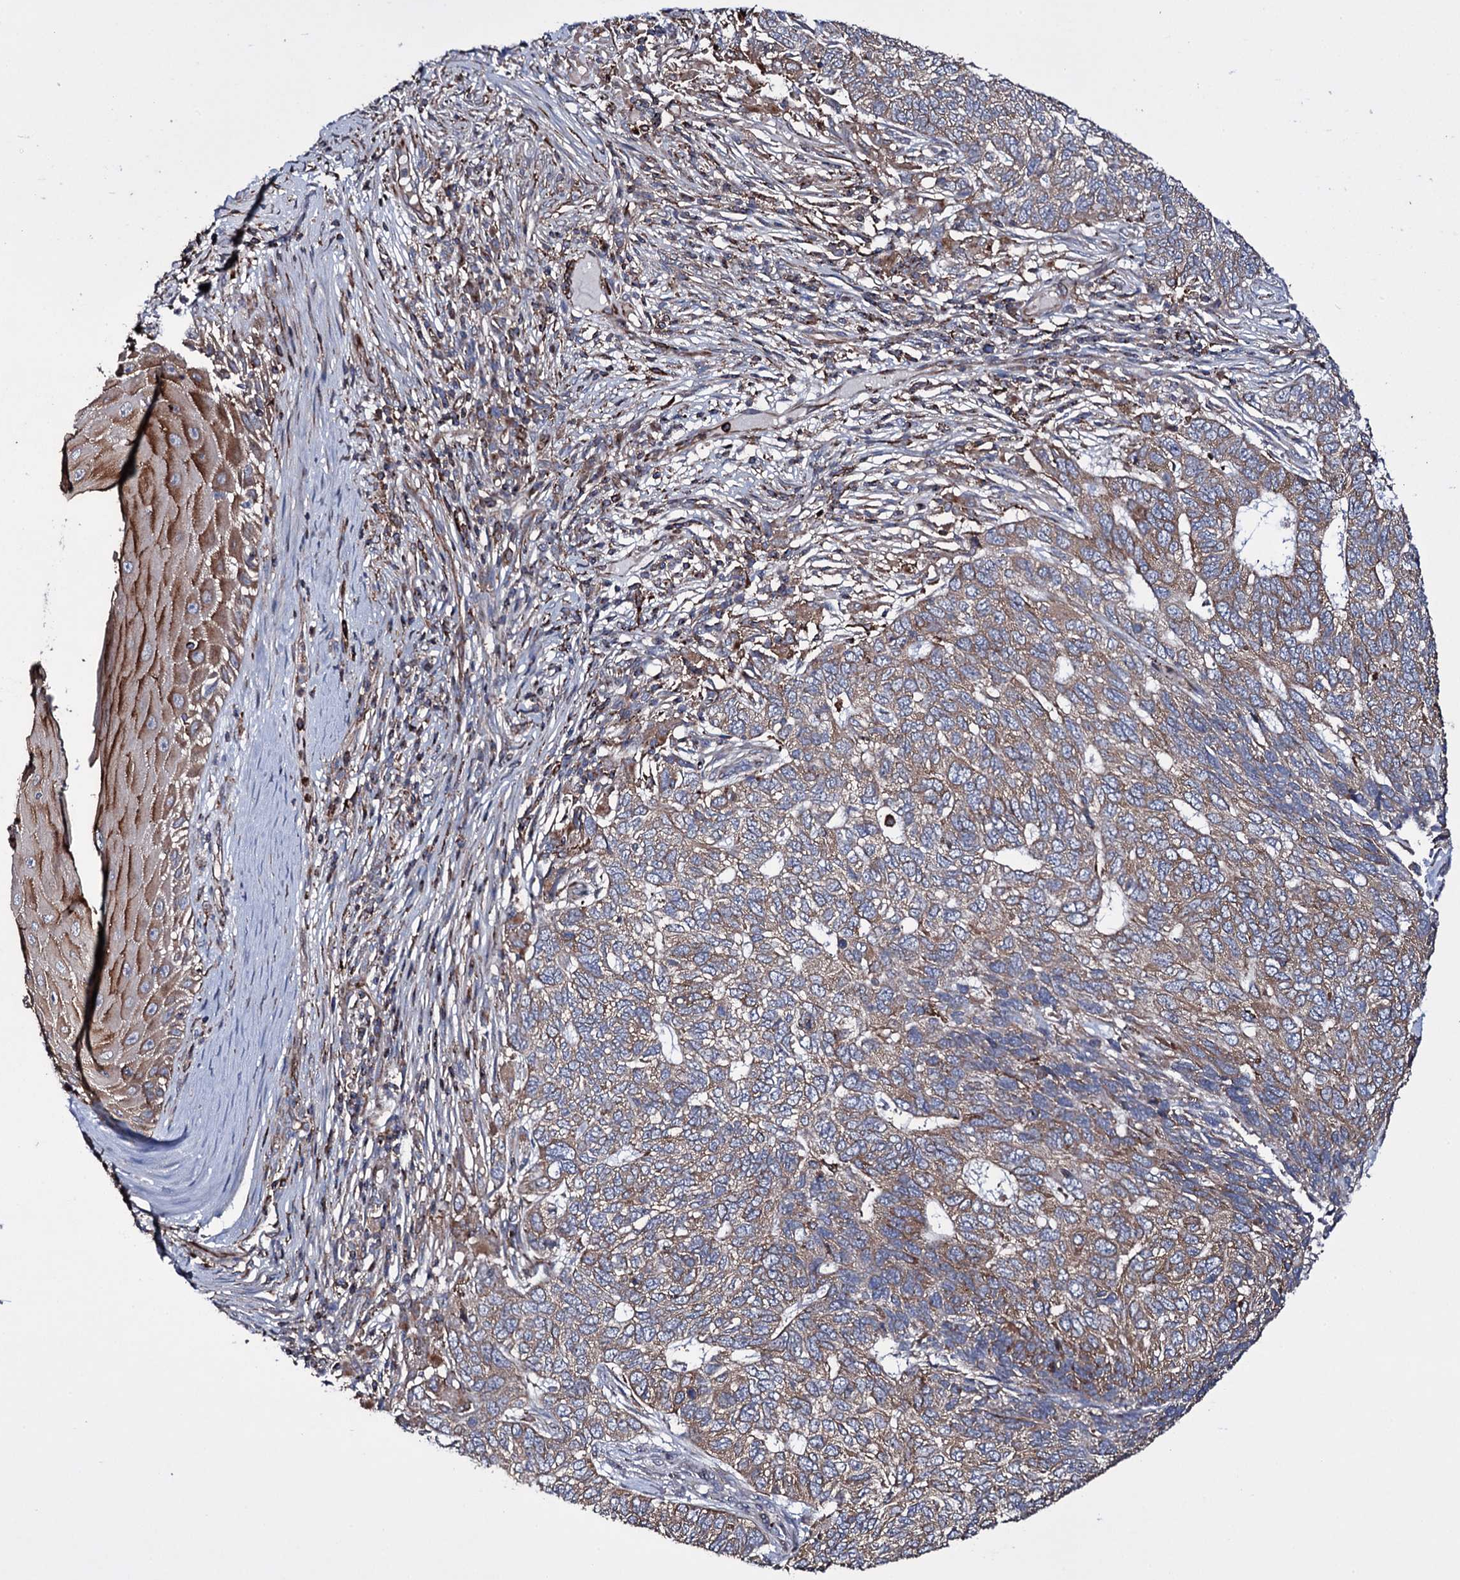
{"staining": {"intensity": "moderate", "quantity": ">75%", "location": "cytoplasmic/membranous"}, "tissue": "skin cancer", "cell_type": "Tumor cells", "image_type": "cancer", "snomed": [{"axis": "morphology", "description": "Basal cell carcinoma"}, {"axis": "topography", "description": "Skin"}], "caption": "This is a histology image of immunohistochemistry (IHC) staining of skin cancer, which shows moderate expression in the cytoplasmic/membranous of tumor cells.", "gene": "VAMP8", "patient": {"sex": "female", "age": 65}}